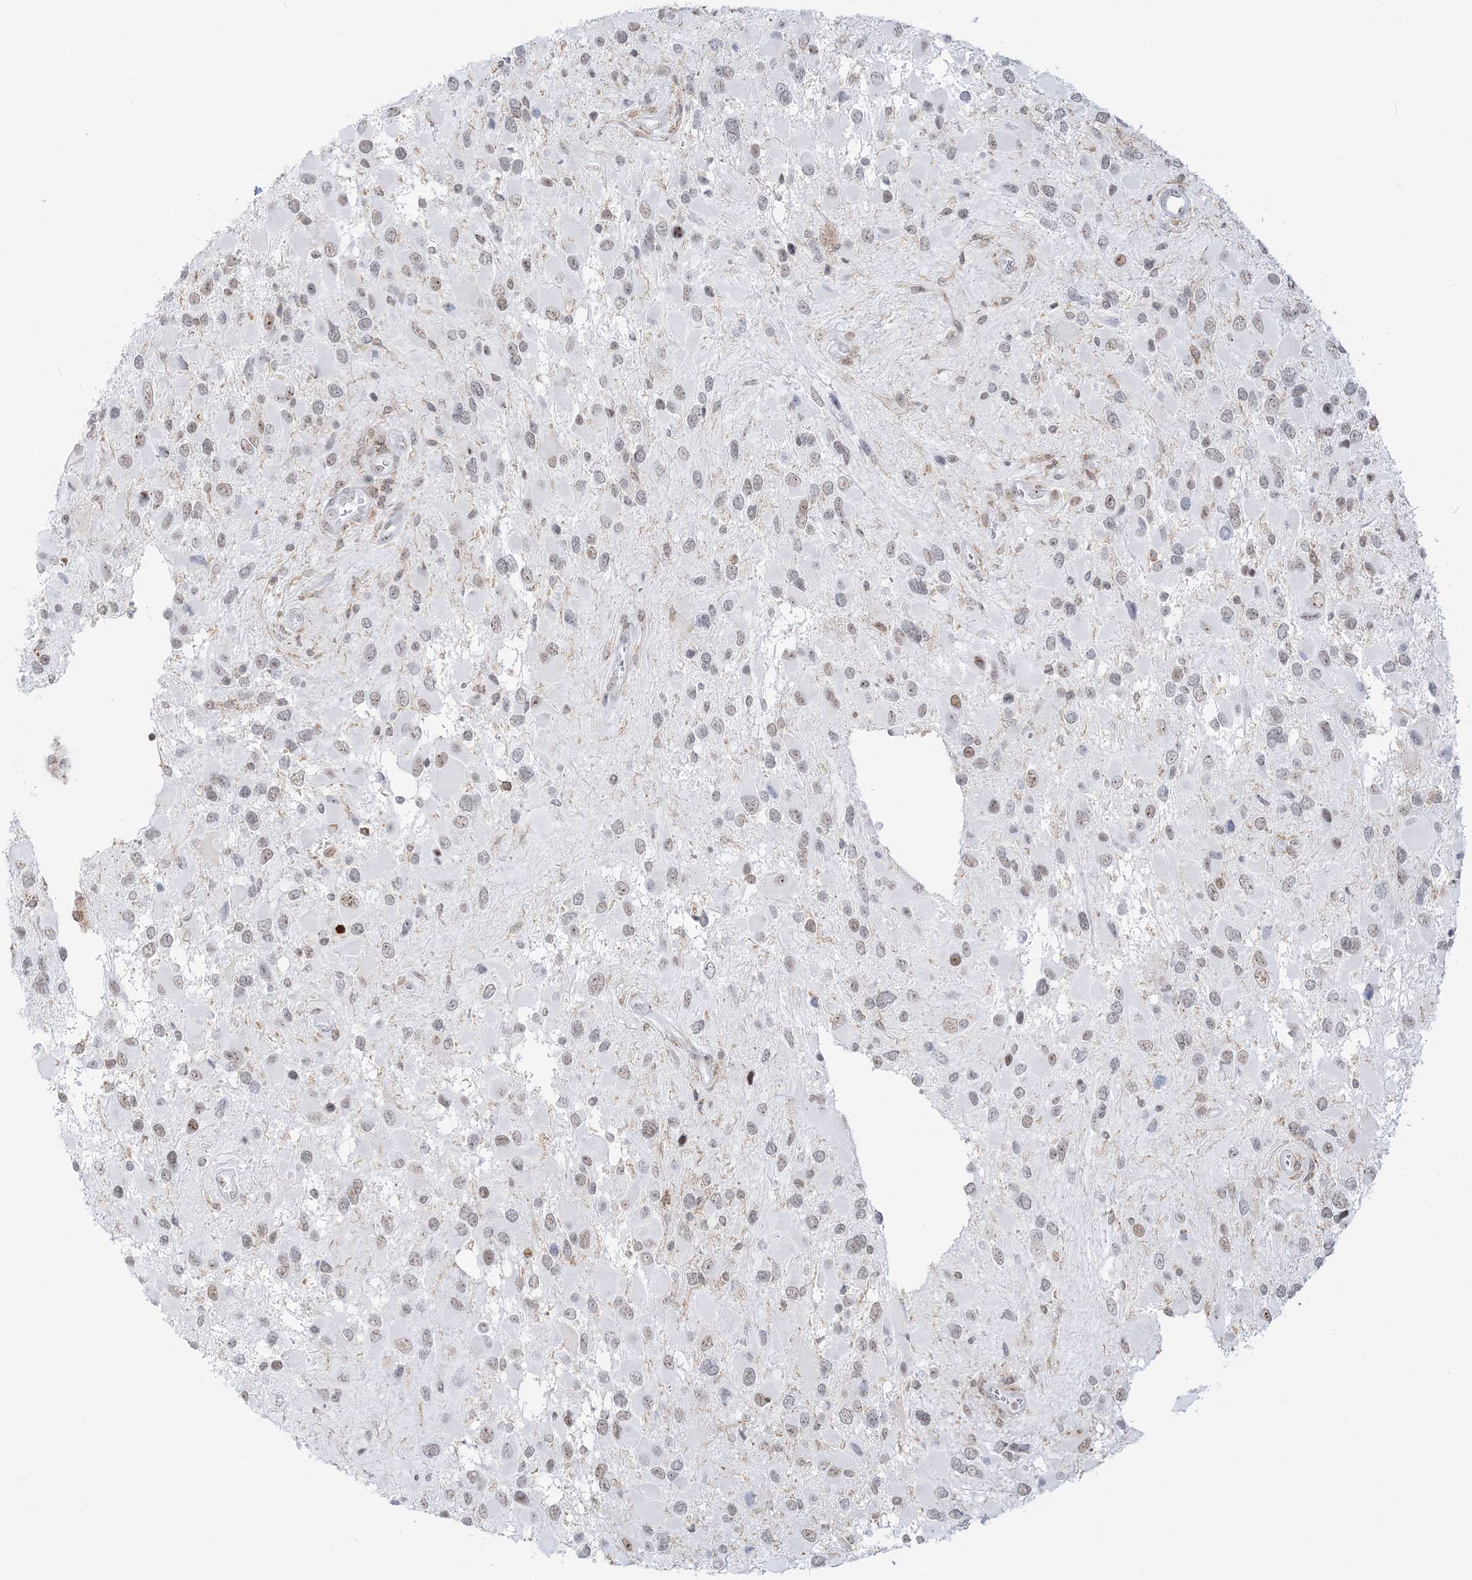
{"staining": {"intensity": "moderate", "quantity": "<25%", "location": "nuclear"}, "tissue": "glioma", "cell_type": "Tumor cells", "image_type": "cancer", "snomed": [{"axis": "morphology", "description": "Glioma, malignant, High grade"}, {"axis": "topography", "description": "Brain"}], "caption": "A low amount of moderate nuclear expression is appreciated in about <25% of tumor cells in glioma tissue. Using DAB (3,3'-diaminobenzidine) (brown) and hematoxylin (blue) stains, captured at high magnification using brightfield microscopy.", "gene": "DDX21", "patient": {"sex": "male", "age": 53}}